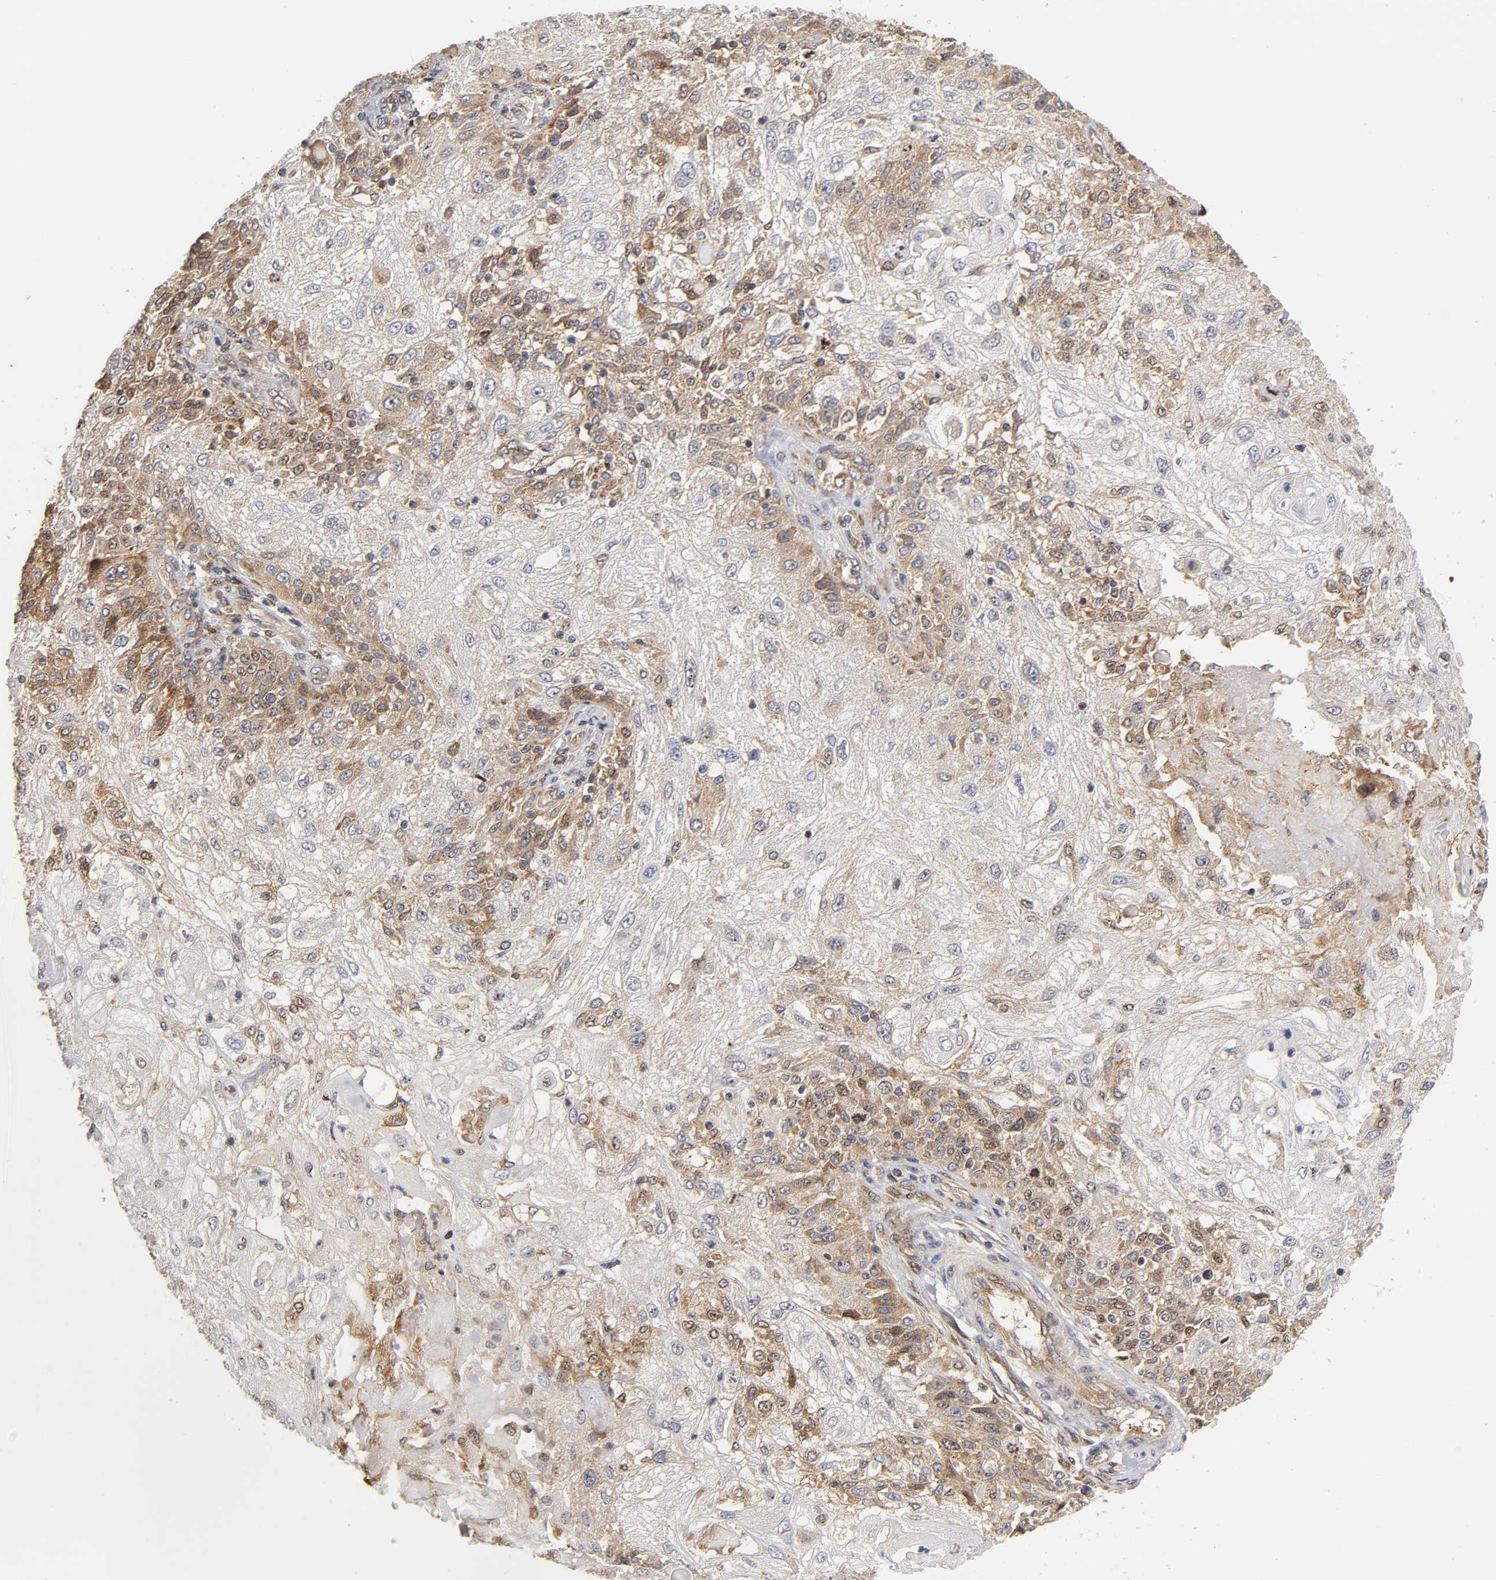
{"staining": {"intensity": "moderate", "quantity": "25%-75%", "location": "cytoplasmic/membranous,nuclear"}, "tissue": "skin cancer", "cell_type": "Tumor cells", "image_type": "cancer", "snomed": [{"axis": "morphology", "description": "Normal tissue, NOS"}, {"axis": "morphology", "description": "Squamous cell carcinoma, NOS"}, {"axis": "topography", "description": "Skin"}], "caption": "A micrograph of skin squamous cell carcinoma stained for a protein shows moderate cytoplasmic/membranous and nuclear brown staining in tumor cells. The staining was performed using DAB (3,3'-diaminobenzidine), with brown indicating positive protein expression. Nuclei are stained blue with hematoxylin.", "gene": "PAFAH1B1", "patient": {"sex": "female", "age": 83}}